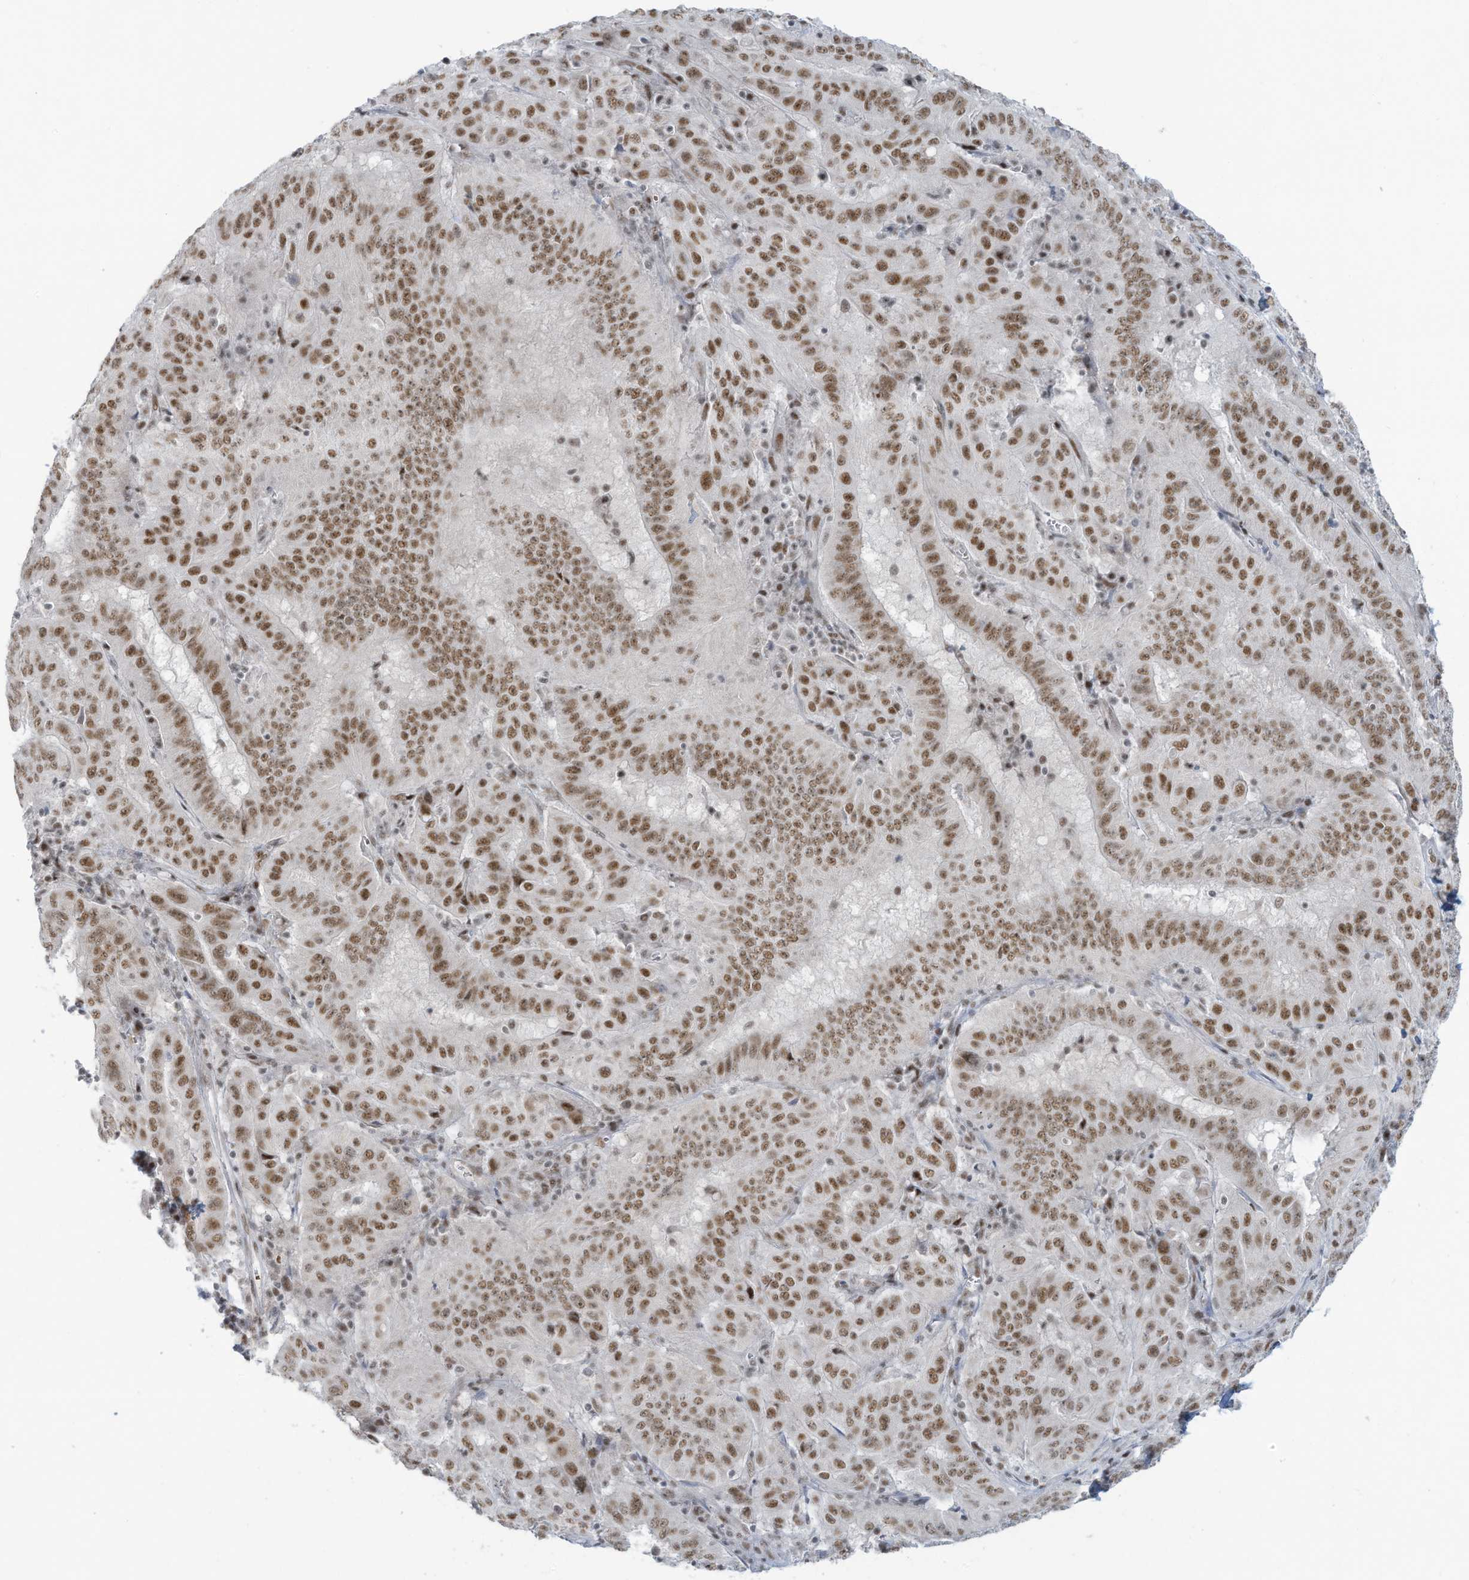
{"staining": {"intensity": "moderate", "quantity": ">75%", "location": "nuclear"}, "tissue": "pancreatic cancer", "cell_type": "Tumor cells", "image_type": "cancer", "snomed": [{"axis": "morphology", "description": "Adenocarcinoma, NOS"}, {"axis": "topography", "description": "Pancreas"}], "caption": "An IHC micrograph of neoplastic tissue is shown. Protein staining in brown highlights moderate nuclear positivity in pancreatic cancer within tumor cells.", "gene": "ECT2L", "patient": {"sex": "male", "age": 63}}